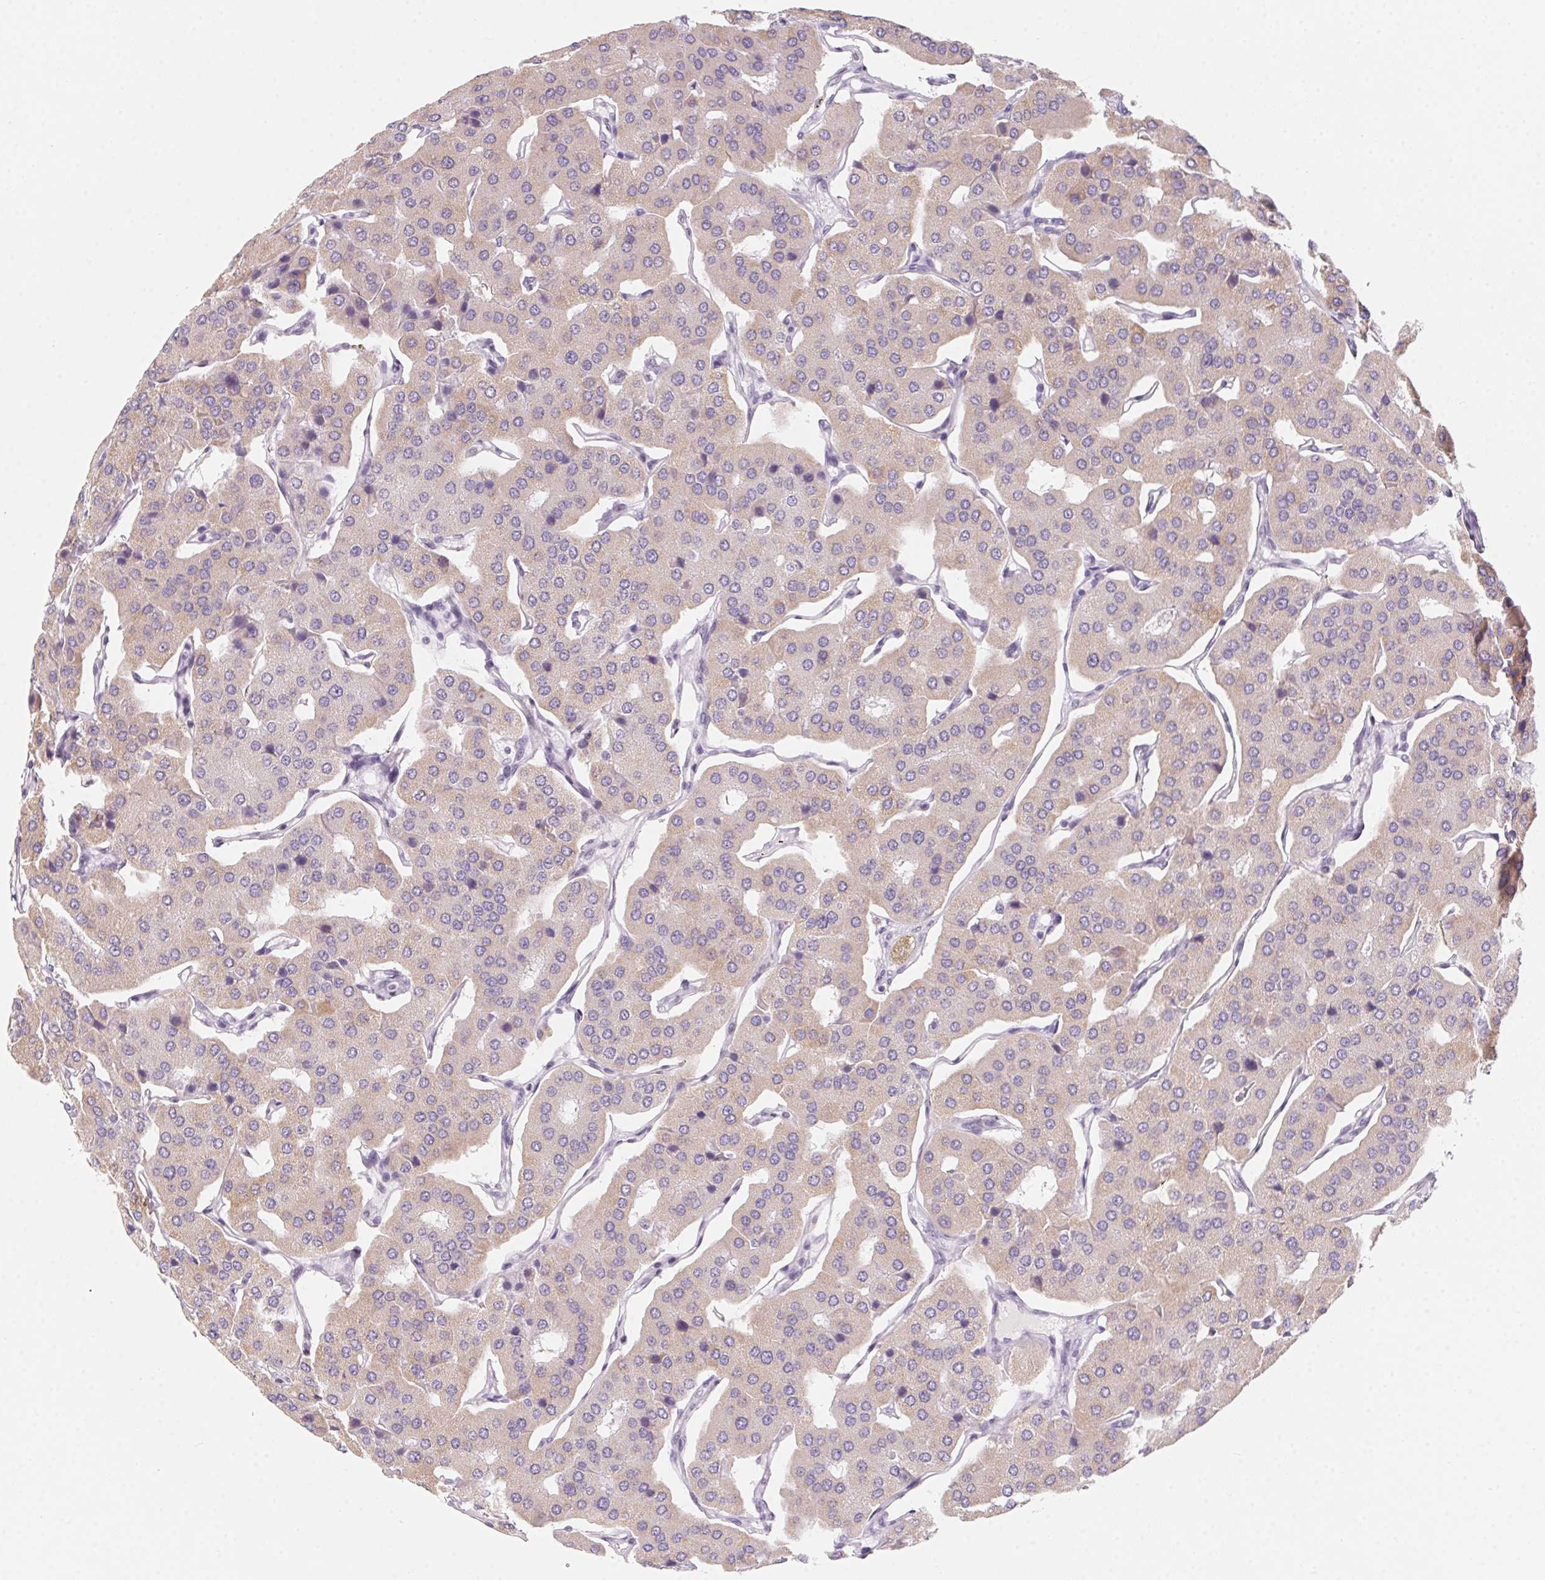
{"staining": {"intensity": "weak", "quantity": "<25%", "location": "cytoplasmic/membranous"}, "tissue": "parathyroid gland", "cell_type": "Glandular cells", "image_type": "normal", "snomed": [{"axis": "morphology", "description": "Normal tissue, NOS"}, {"axis": "morphology", "description": "Adenoma, NOS"}, {"axis": "topography", "description": "Parathyroid gland"}], "caption": "The immunohistochemistry photomicrograph has no significant staining in glandular cells of parathyroid gland.", "gene": "PRPH", "patient": {"sex": "female", "age": 86}}